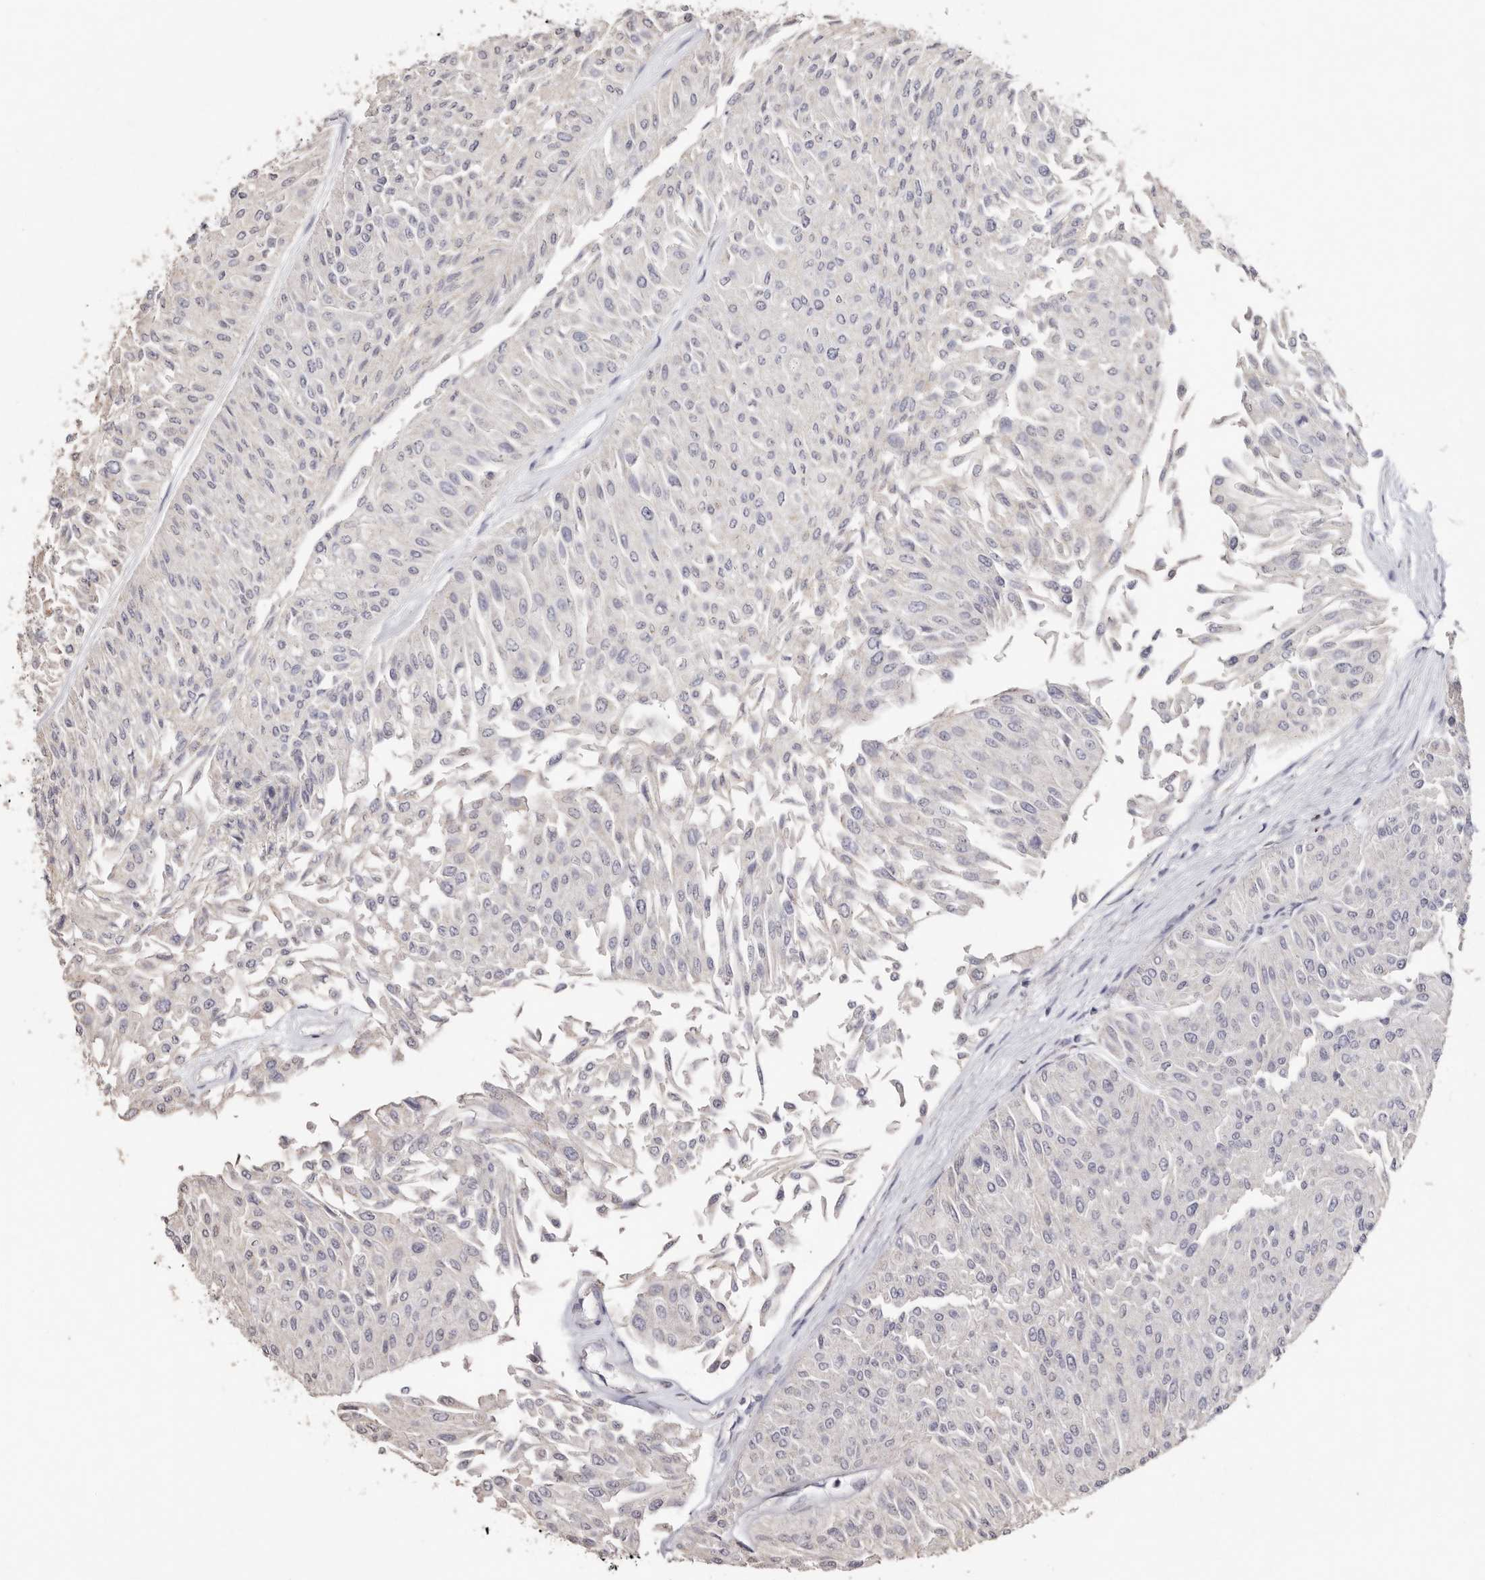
{"staining": {"intensity": "negative", "quantity": "none", "location": "none"}, "tissue": "urothelial cancer", "cell_type": "Tumor cells", "image_type": "cancer", "snomed": [{"axis": "morphology", "description": "Urothelial carcinoma, Low grade"}, {"axis": "topography", "description": "Urinary bladder"}], "caption": "This is an immunohistochemistry (IHC) histopathology image of human urothelial cancer. There is no staining in tumor cells.", "gene": "LGALS7B", "patient": {"sex": "male", "age": 67}}